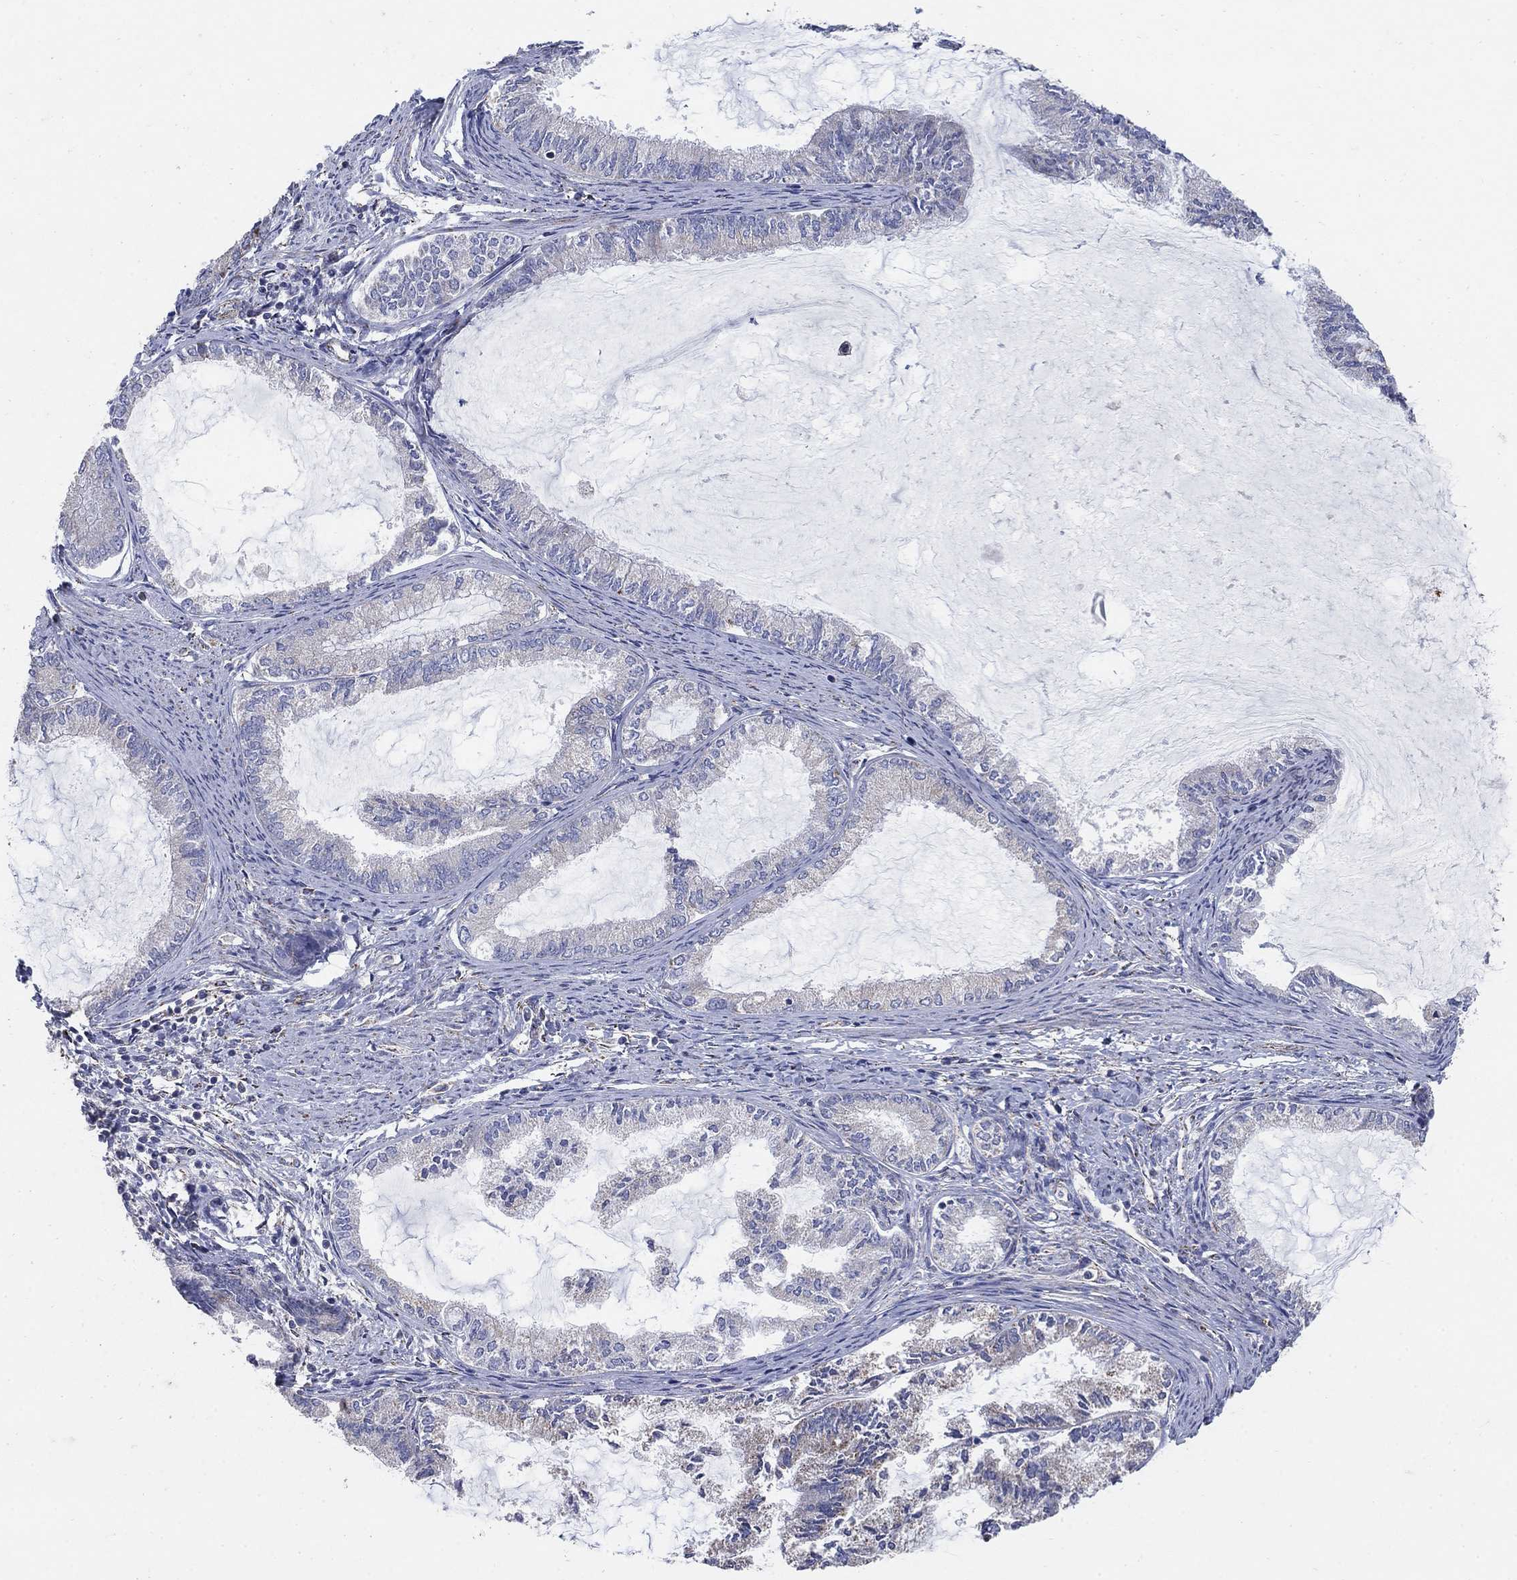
{"staining": {"intensity": "negative", "quantity": "none", "location": "none"}, "tissue": "endometrial cancer", "cell_type": "Tumor cells", "image_type": "cancer", "snomed": [{"axis": "morphology", "description": "Adenocarcinoma, NOS"}, {"axis": "topography", "description": "Endometrium"}], "caption": "Immunohistochemistry (IHC) image of neoplastic tissue: human endometrial cancer (adenocarcinoma) stained with DAB reveals no significant protein staining in tumor cells.", "gene": "PNPLA2", "patient": {"sex": "female", "age": 86}}